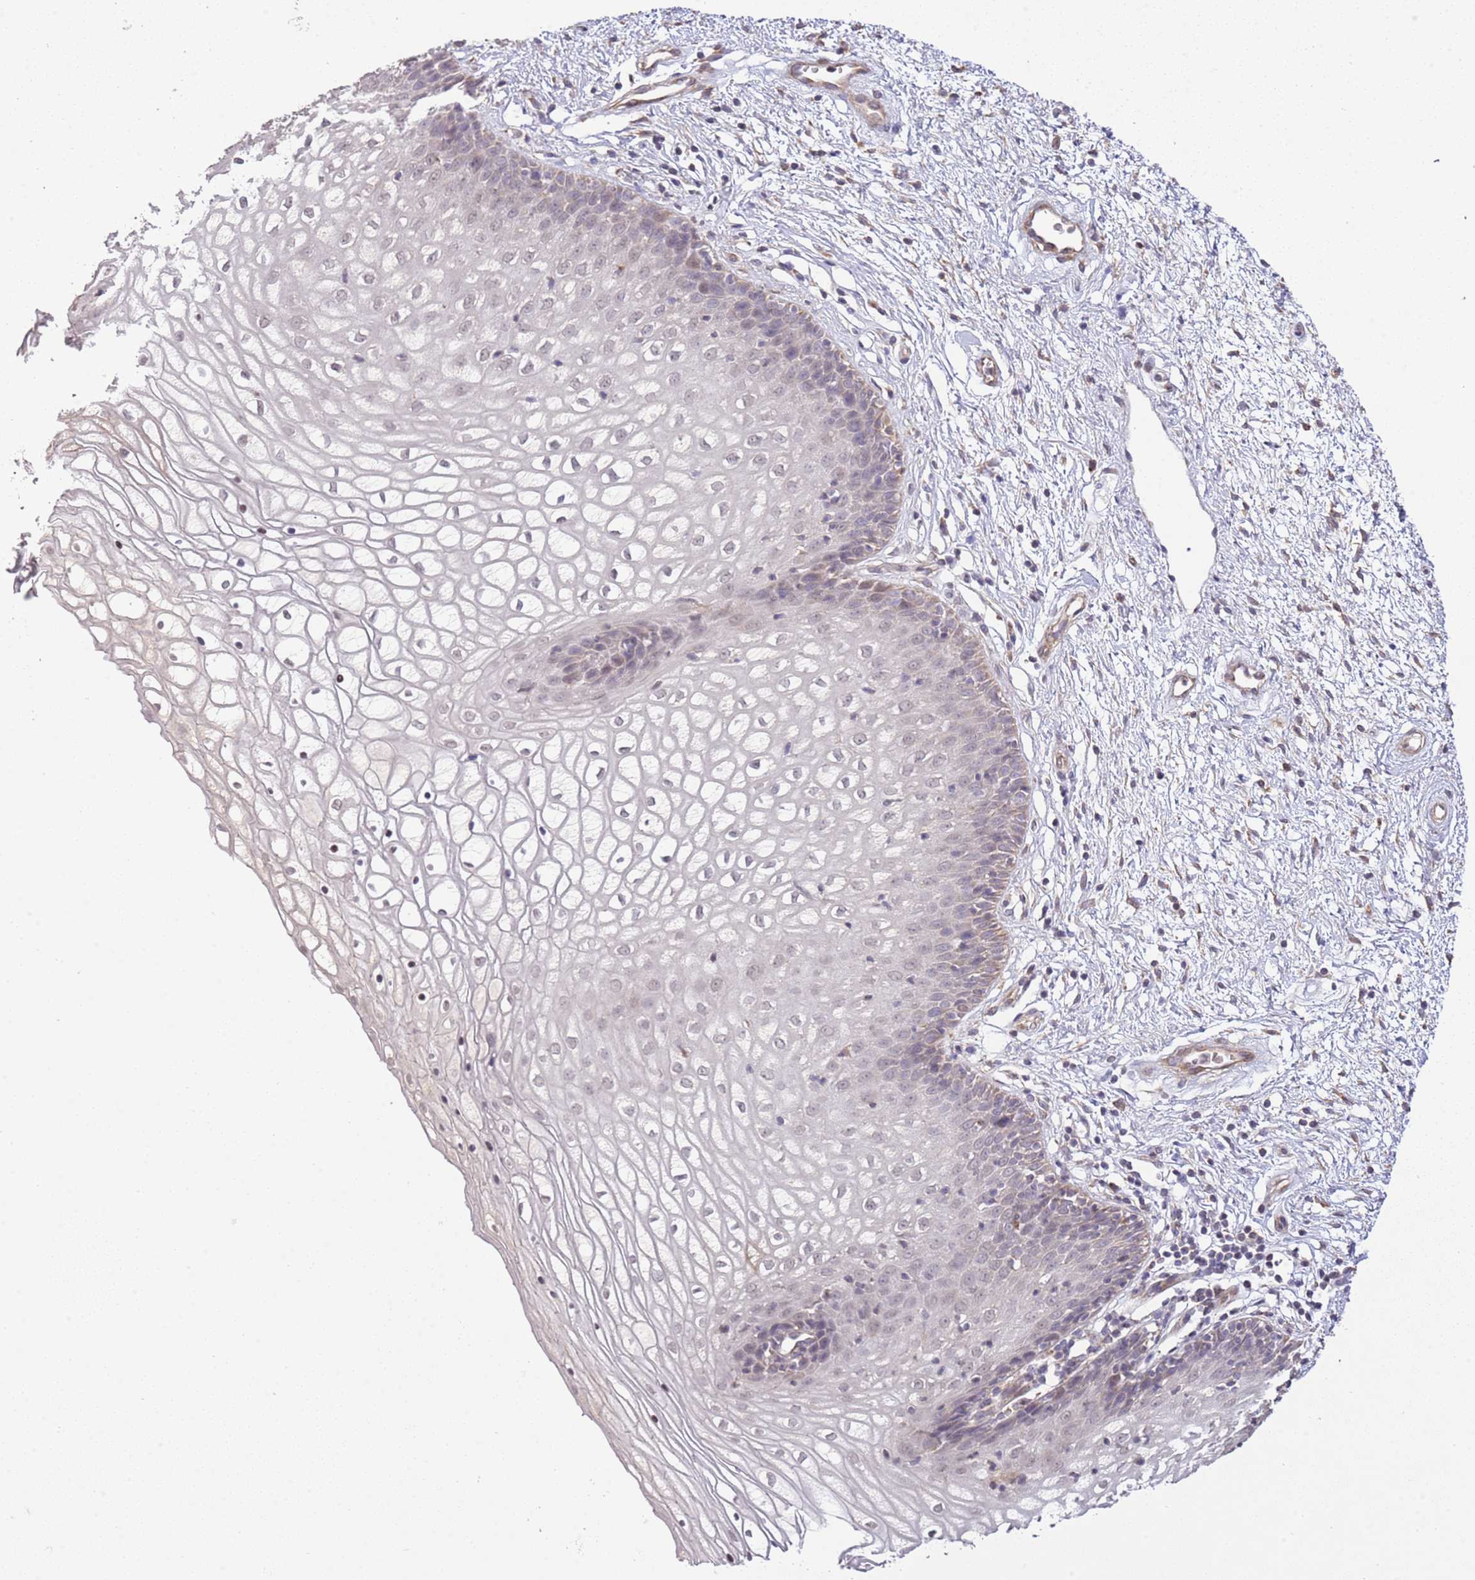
{"staining": {"intensity": "negative", "quantity": "none", "location": "none"}, "tissue": "vagina", "cell_type": "Squamous epithelial cells", "image_type": "normal", "snomed": [{"axis": "morphology", "description": "Normal tissue, NOS"}, {"axis": "topography", "description": "Vagina"}], "caption": "High power microscopy micrograph of an immunohistochemistry (IHC) photomicrograph of unremarkable vagina, revealing no significant positivity in squamous epithelial cells. (Immunohistochemistry, brightfield microscopy, high magnification).", "gene": "IVD", "patient": {"sex": "female", "age": 34}}